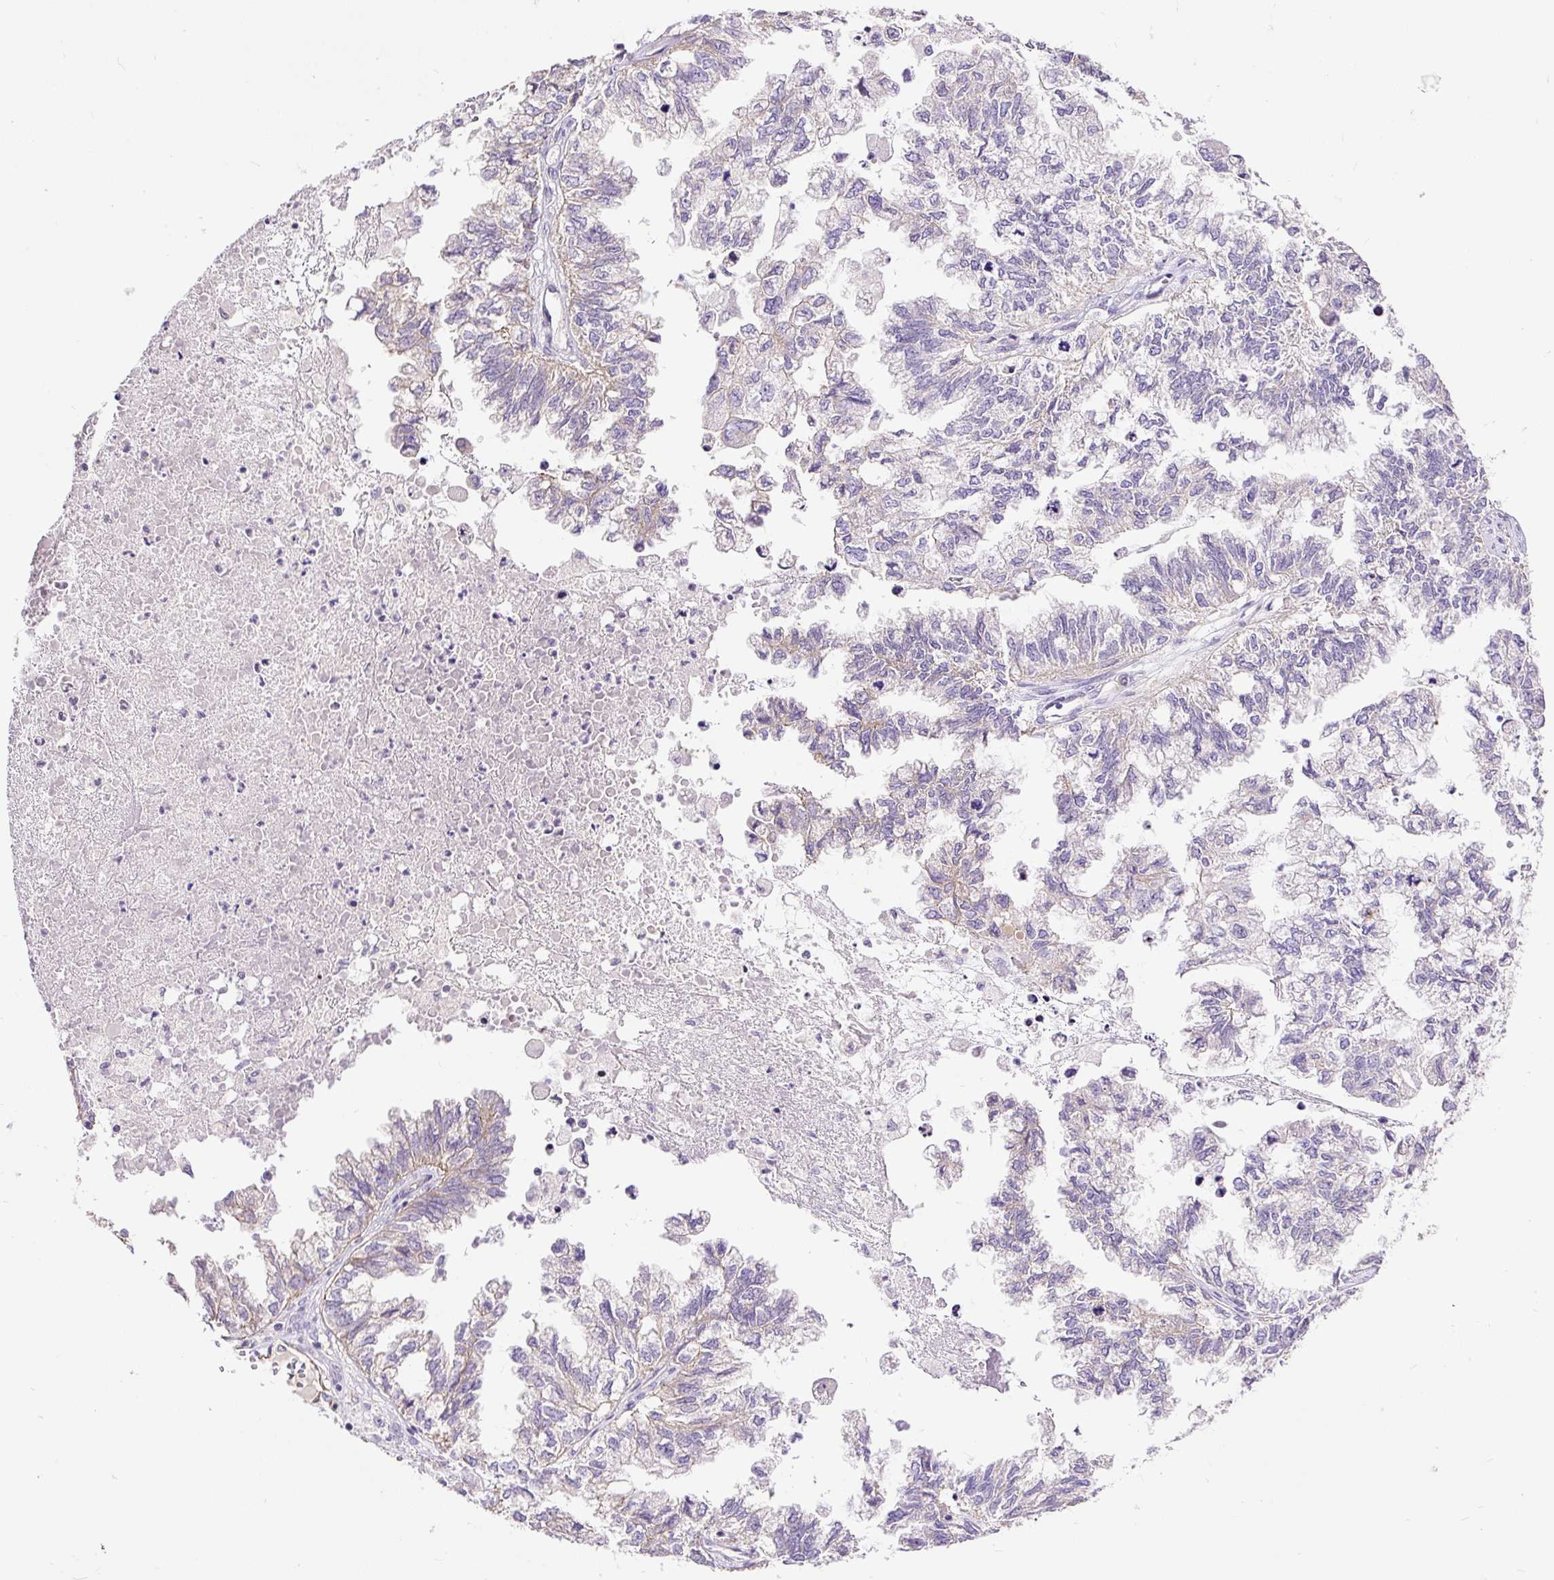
{"staining": {"intensity": "weak", "quantity": "<25%", "location": "cytoplasmic/membranous"}, "tissue": "ovarian cancer", "cell_type": "Tumor cells", "image_type": "cancer", "snomed": [{"axis": "morphology", "description": "Cystadenocarcinoma, mucinous, NOS"}, {"axis": "topography", "description": "Ovary"}], "caption": "Tumor cells show no significant positivity in ovarian cancer.", "gene": "MAGEB16", "patient": {"sex": "female", "age": 72}}